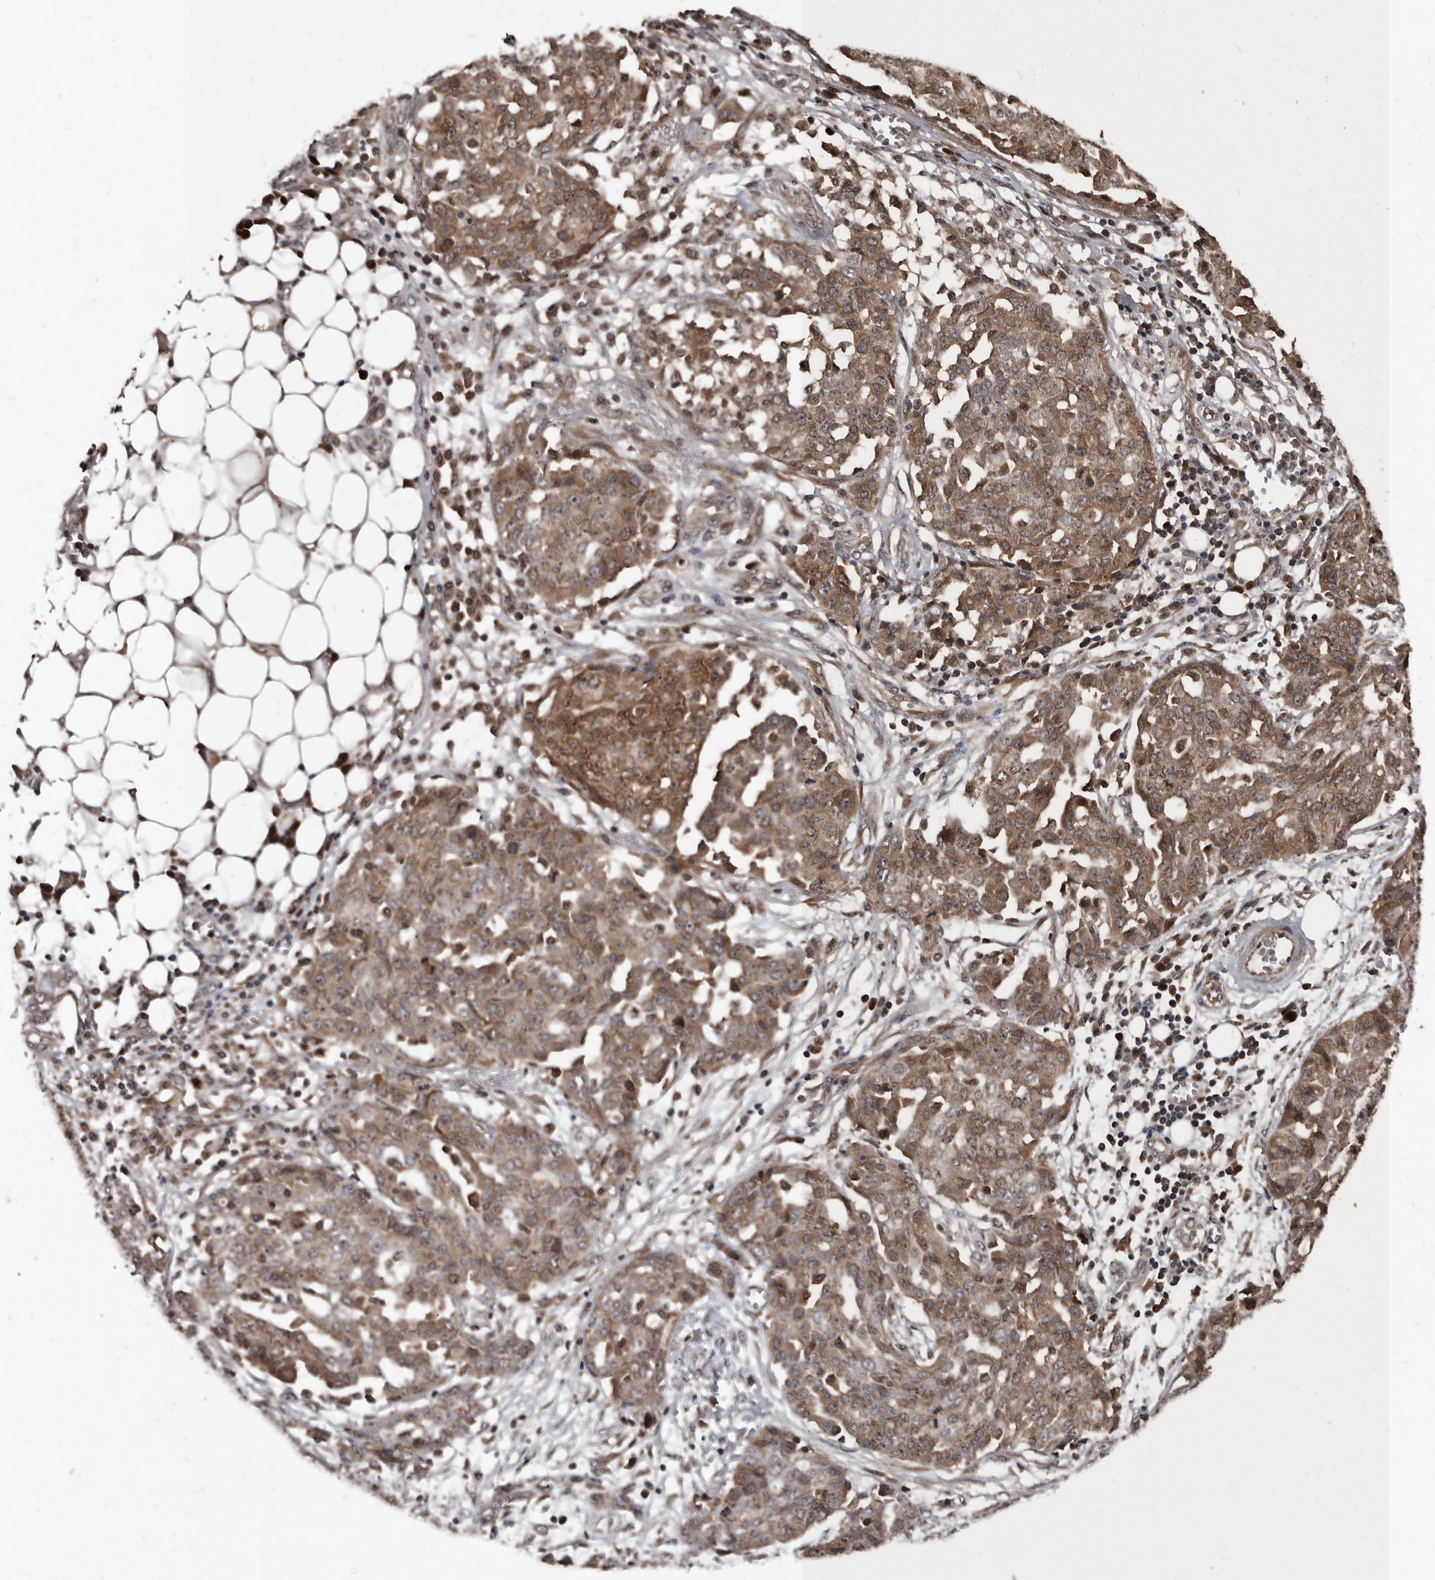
{"staining": {"intensity": "moderate", "quantity": ">75%", "location": "cytoplasmic/membranous"}, "tissue": "ovarian cancer", "cell_type": "Tumor cells", "image_type": "cancer", "snomed": [{"axis": "morphology", "description": "Cystadenocarcinoma, serous, NOS"}, {"axis": "topography", "description": "Soft tissue"}, {"axis": "topography", "description": "Ovary"}], "caption": "Human ovarian cancer (serous cystadenocarcinoma) stained with a protein marker exhibits moderate staining in tumor cells.", "gene": "PMVK", "patient": {"sex": "female", "age": 57}}